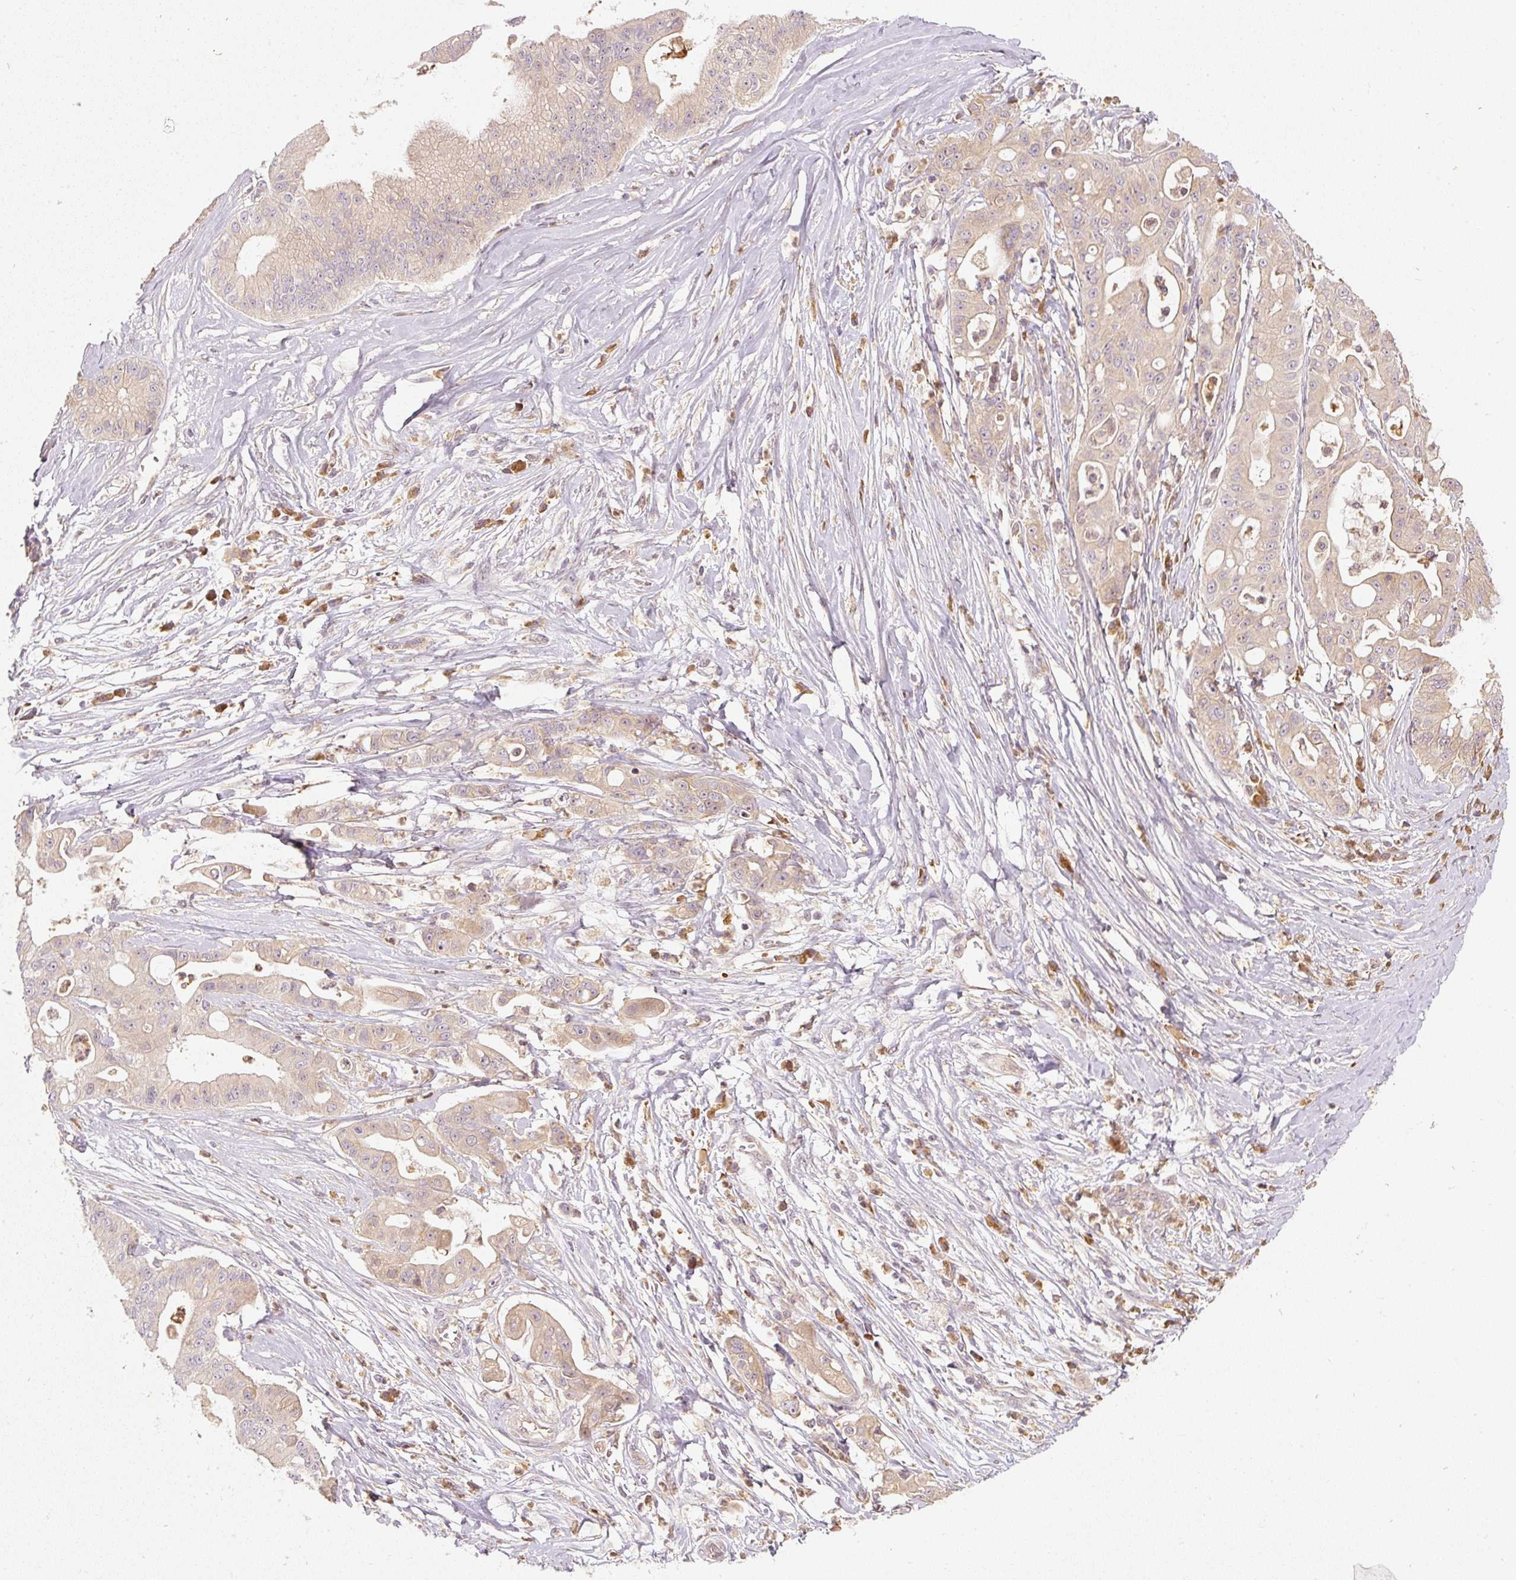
{"staining": {"intensity": "weak", "quantity": ">75%", "location": "cytoplasmic/membranous"}, "tissue": "ovarian cancer", "cell_type": "Tumor cells", "image_type": "cancer", "snomed": [{"axis": "morphology", "description": "Cystadenocarcinoma, mucinous, NOS"}, {"axis": "topography", "description": "Ovary"}], "caption": "IHC histopathology image of ovarian cancer (mucinous cystadenocarcinoma) stained for a protein (brown), which reveals low levels of weak cytoplasmic/membranous positivity in approximately >75% of tumor cells.", "gene": "CTTNBP2", "patient": {"sex": "female", "age": 70}}